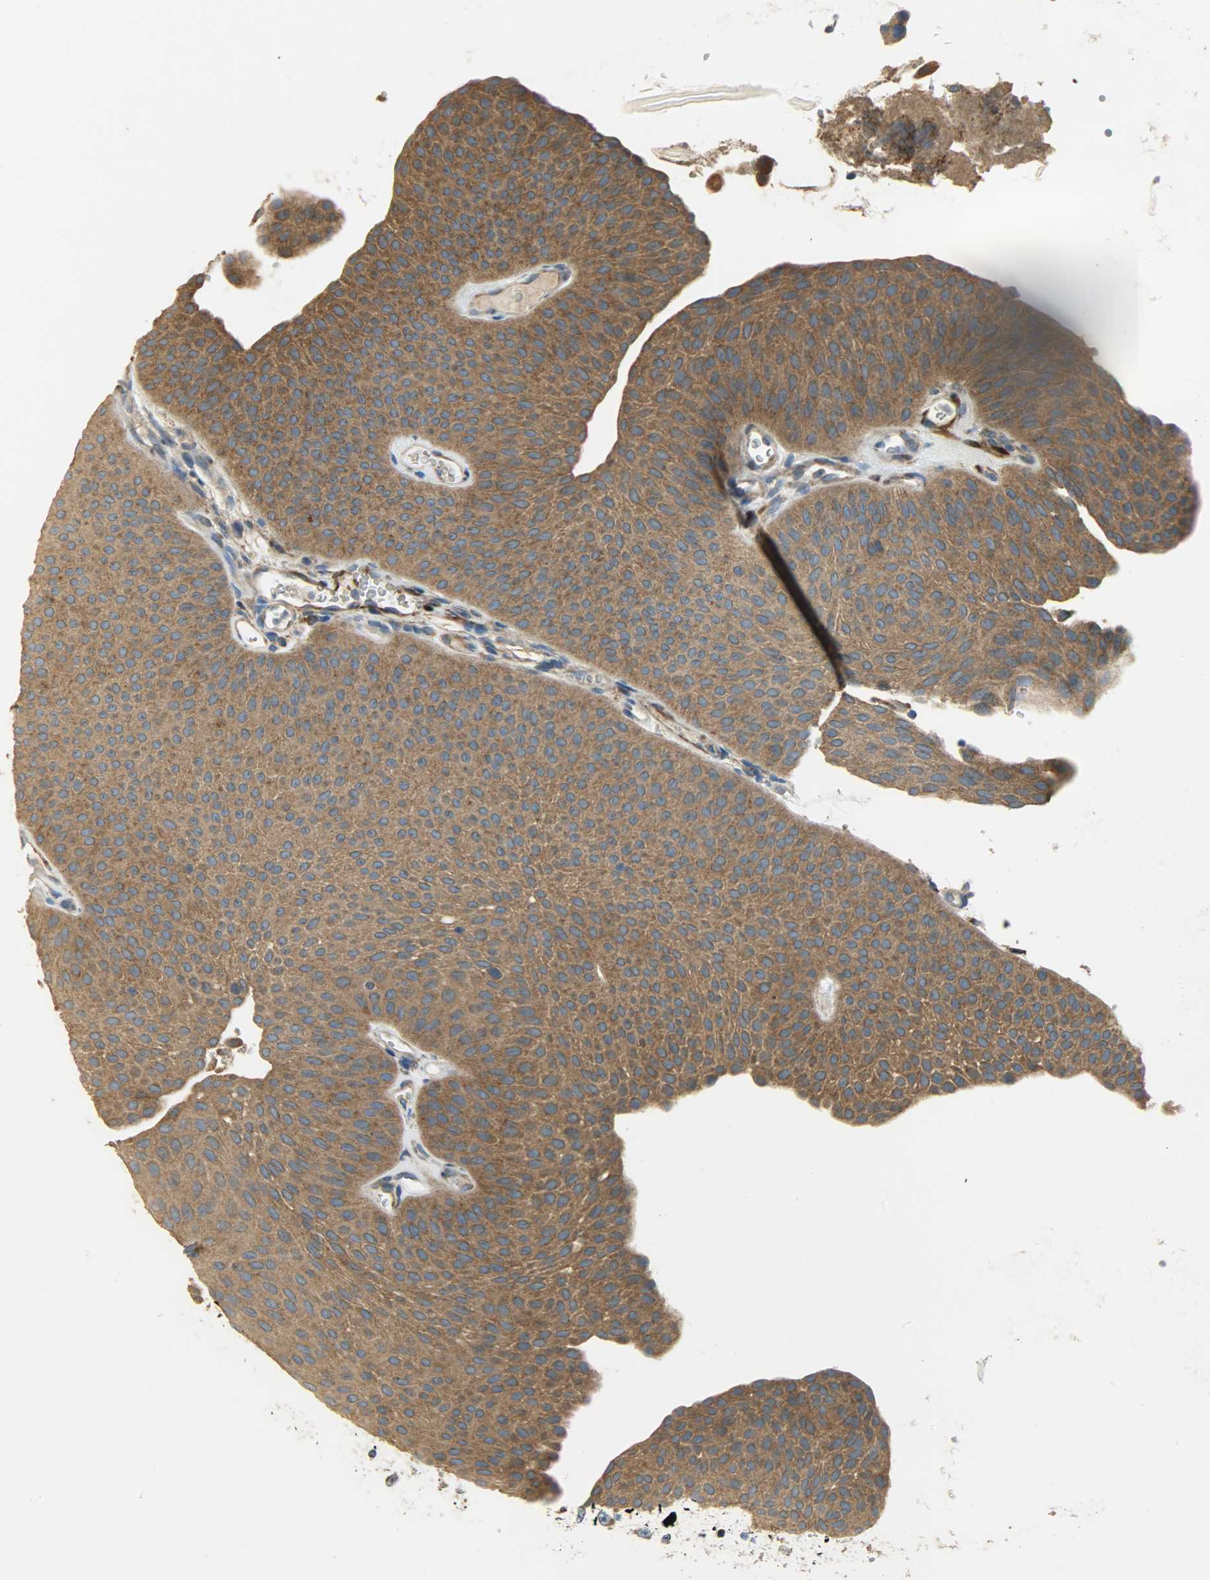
{"staining": {"intensity": "strong", "quantity": ">75%", "location": "cytoplasmic/membranous"}, "tissue": "urothelial cancer", "cell_type": "Tumor cells", "image_type": "cancer", "snomed": [{"axis": "morphology", "description": "Urothelial carcinoma, Low grade"}, {"axis": "topography", "description": "Urinary bladder"}], "caption": "Strong cytoplasmic/membranous protein positivity is seen in about >75% of tumor cells in urothelial cancer.", "gene": "C1orf198", "patient": {"sex": "female", "age": 60}}